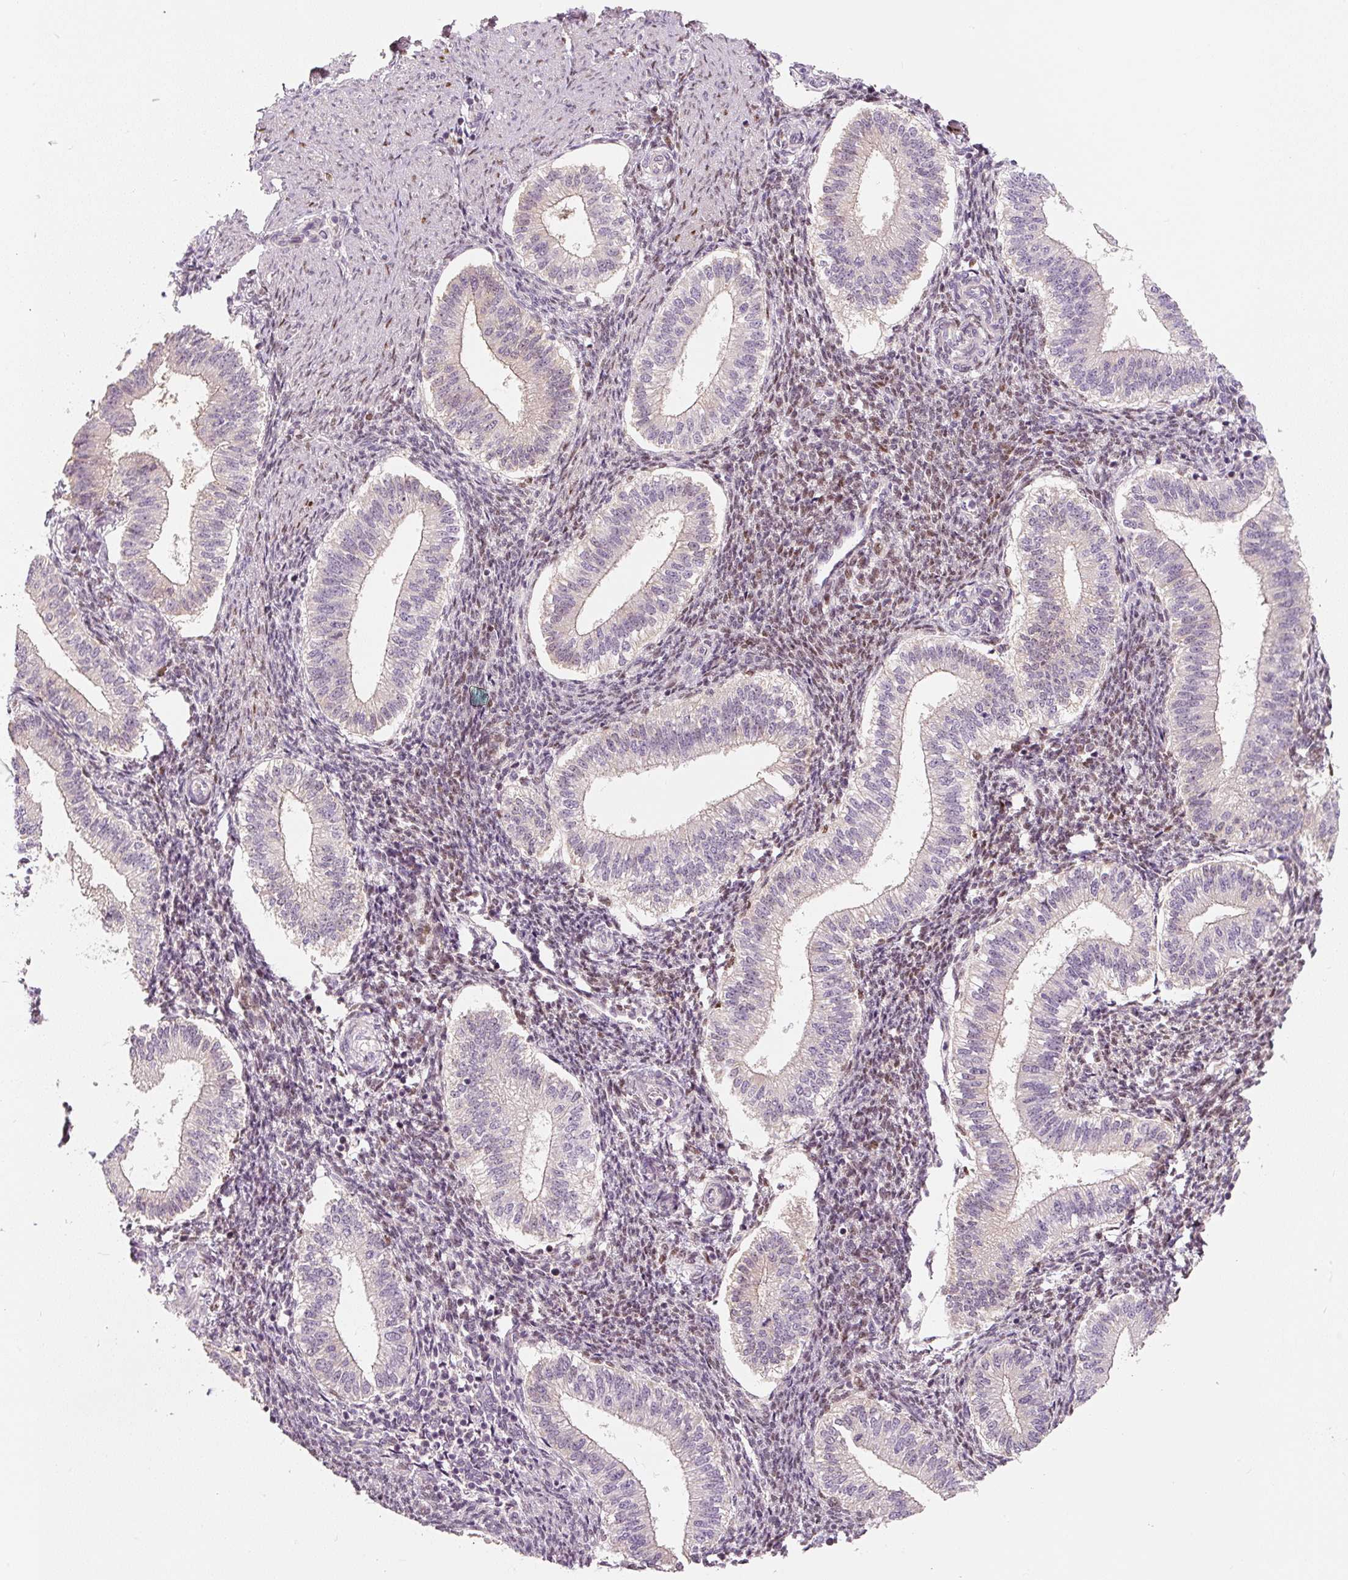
{"staining": {"intensity": "strong", "quantity": "25%-75%", "location": "nuclear"}, "tissue": "endometrium", "cell_type": "Cells in endometrial stroma", "image_type": "normal", "snomed": [{"axis": "morphology", "description": "Normal tissue, NOS"}, {"axis": "topography", "description": "Endometrium"}], "caption": "Immunohistochemistry (DAB (3,3'-diaminobenzidine)) staining of benign human endometrium reveals strong nuclear protein staining in approximately 25%-75% of cells in endometrial stroma.", "gene": "PWWP3B", "patient": {"sex": "female", "age": 25}}